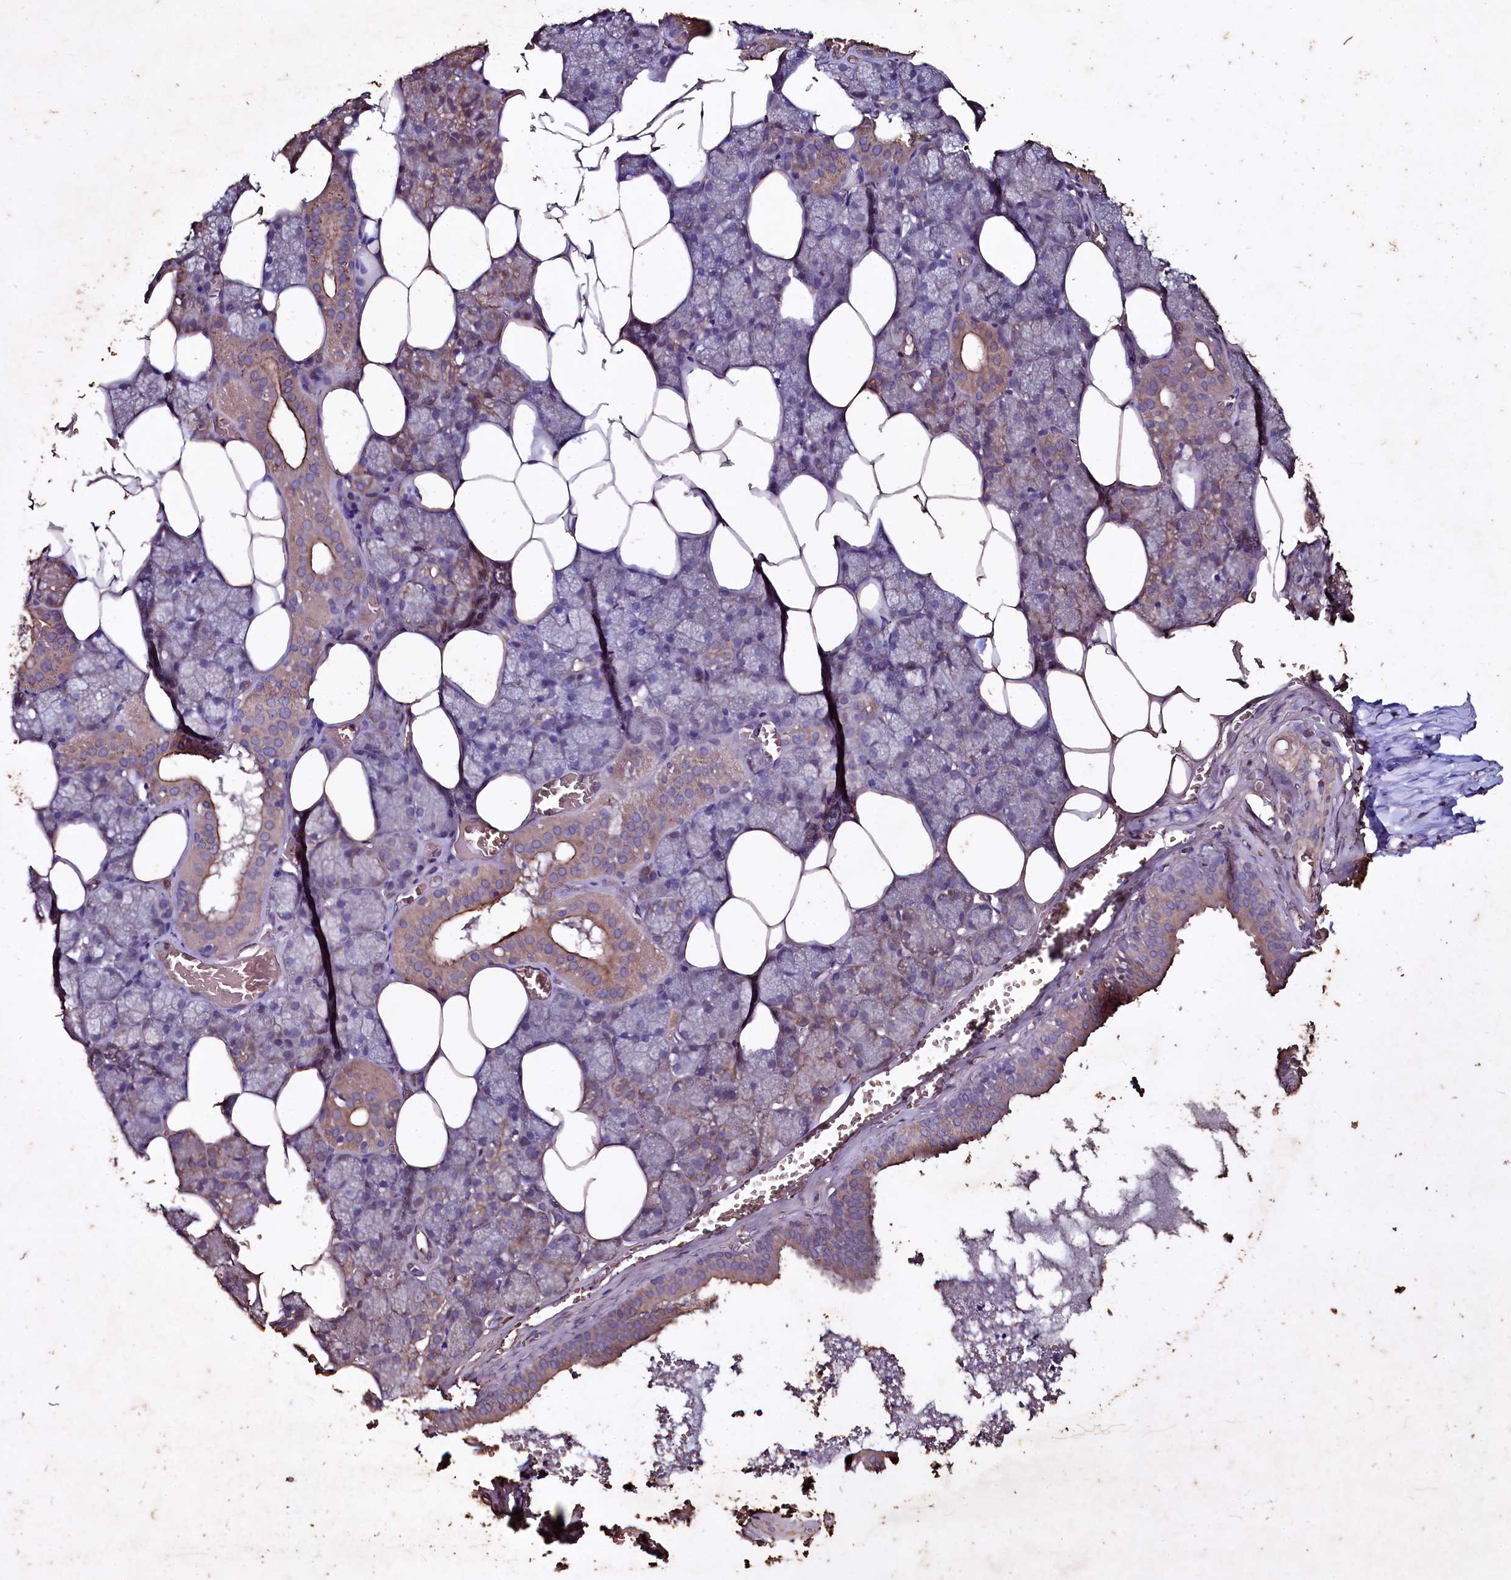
{"staining": {"intensity": "moderate", "quantity": "25%-75%", "location": "cytoplasmic/membranous"}, "tissue": "salivary gland", "cell_type": "Glandular cells", "image_type": "normal", "snomed": [{"axis": "morphology", "description": "Normal tissue, NOS"}, {"axis": "topography", "description": "Salivary gland"}], "caption": "Moderate cytoplasmic/membranous protein expression is present in about 25%-75% of glandular cells in salivary gland. (brown staining indicates protein expression, while blue staining denotes nuclei).", "gene": "SELENOT", "patient": {"sex": "male", "age": 62}}